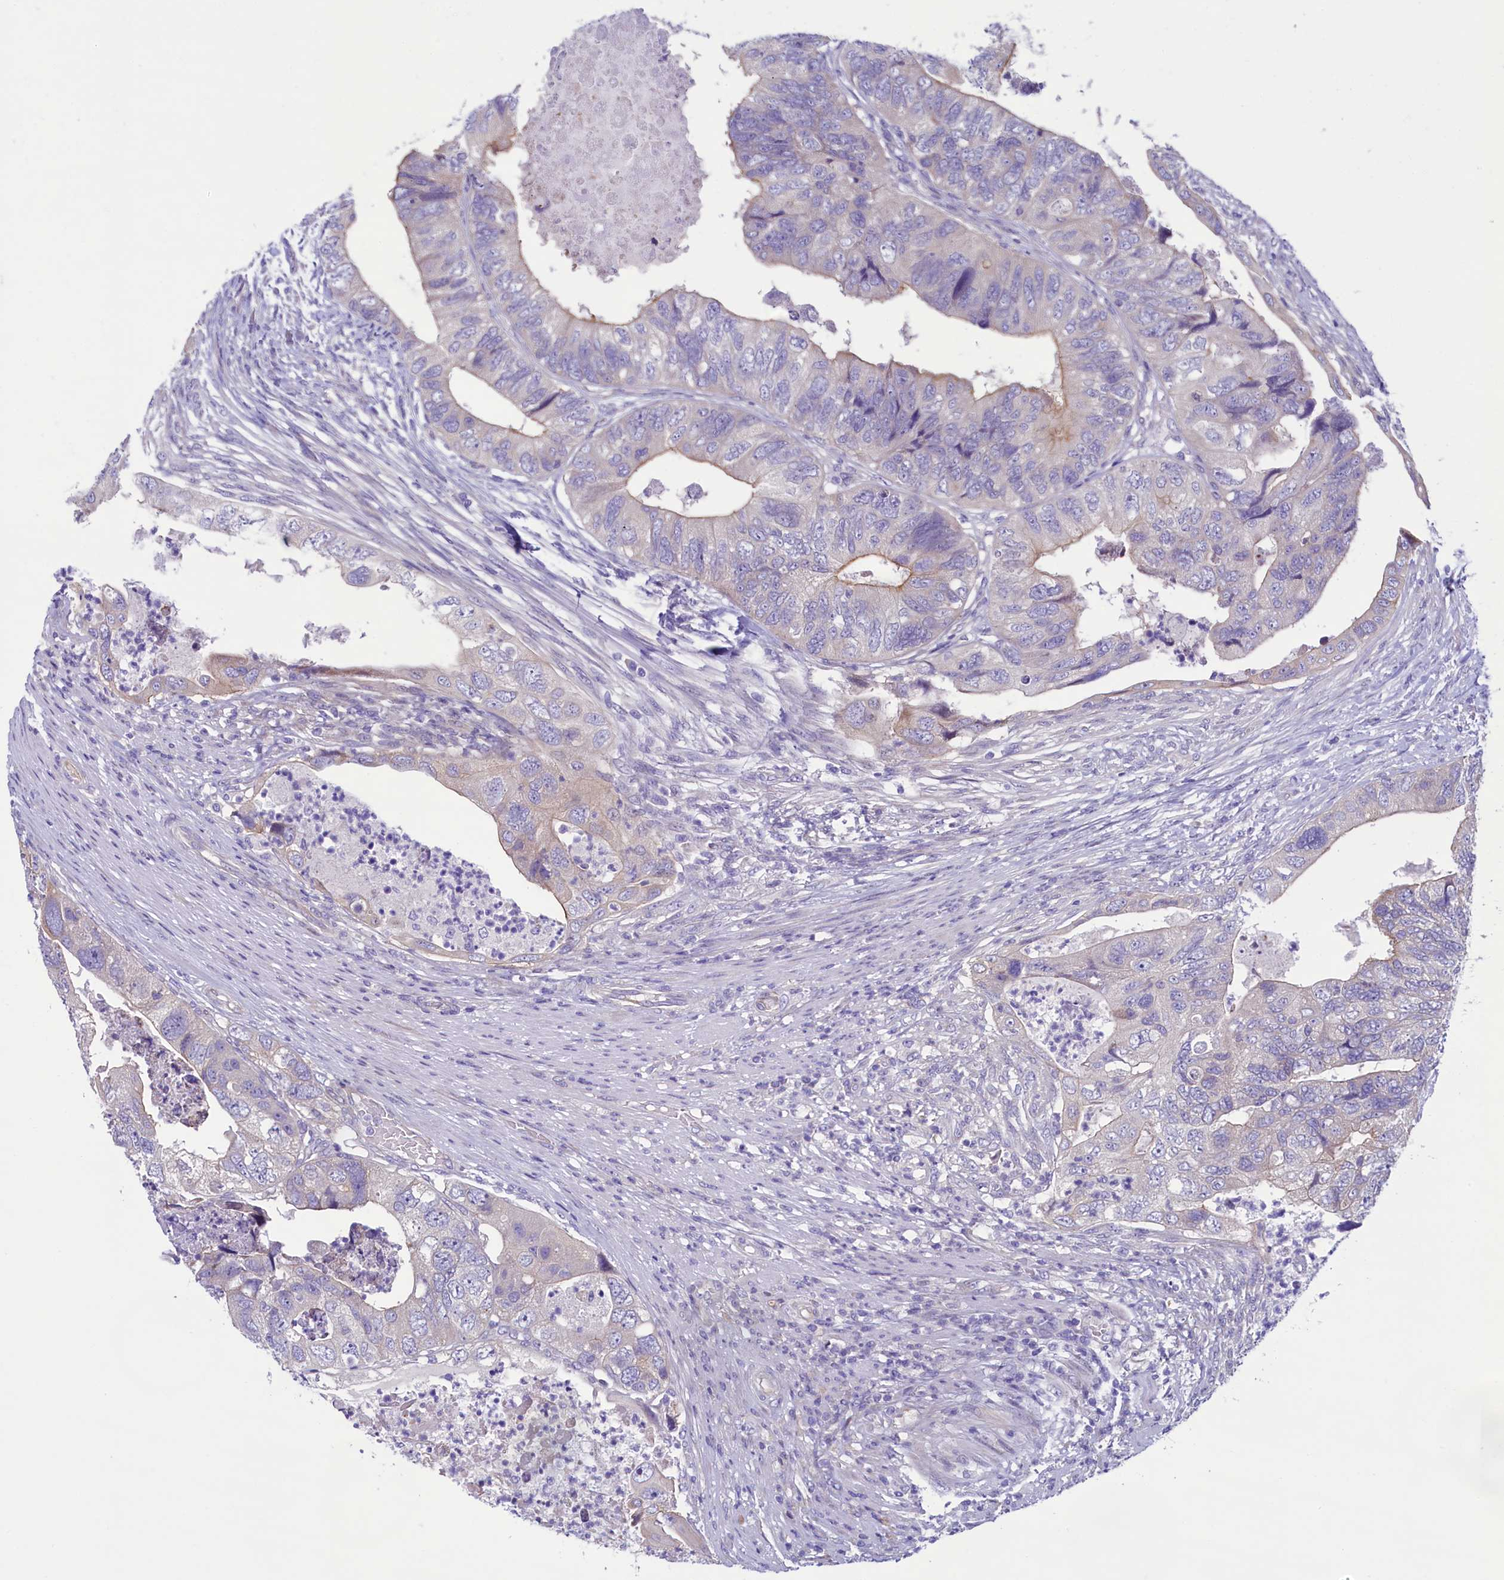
{"staining": {"intensity": "weak", "quantity": "25%-75%", "location": "cytoplasmic/membranous"}, "tissue": "colorectal cancer", "cell_type": "Tumor cells", "image_type": "cancer", "snomed": [{"axis": "morphology", "description": "Adenocarcinoma, NOS"}, {"axis": "topography", "description": "Rectum"}], "caption": "Human colorectal cancer (adenocarcinoma) stained with a protein marker exhibits weak staining in tumor cells.", "gene": "KRBOX5", "patient": {"sex": "male", "age": 63}}